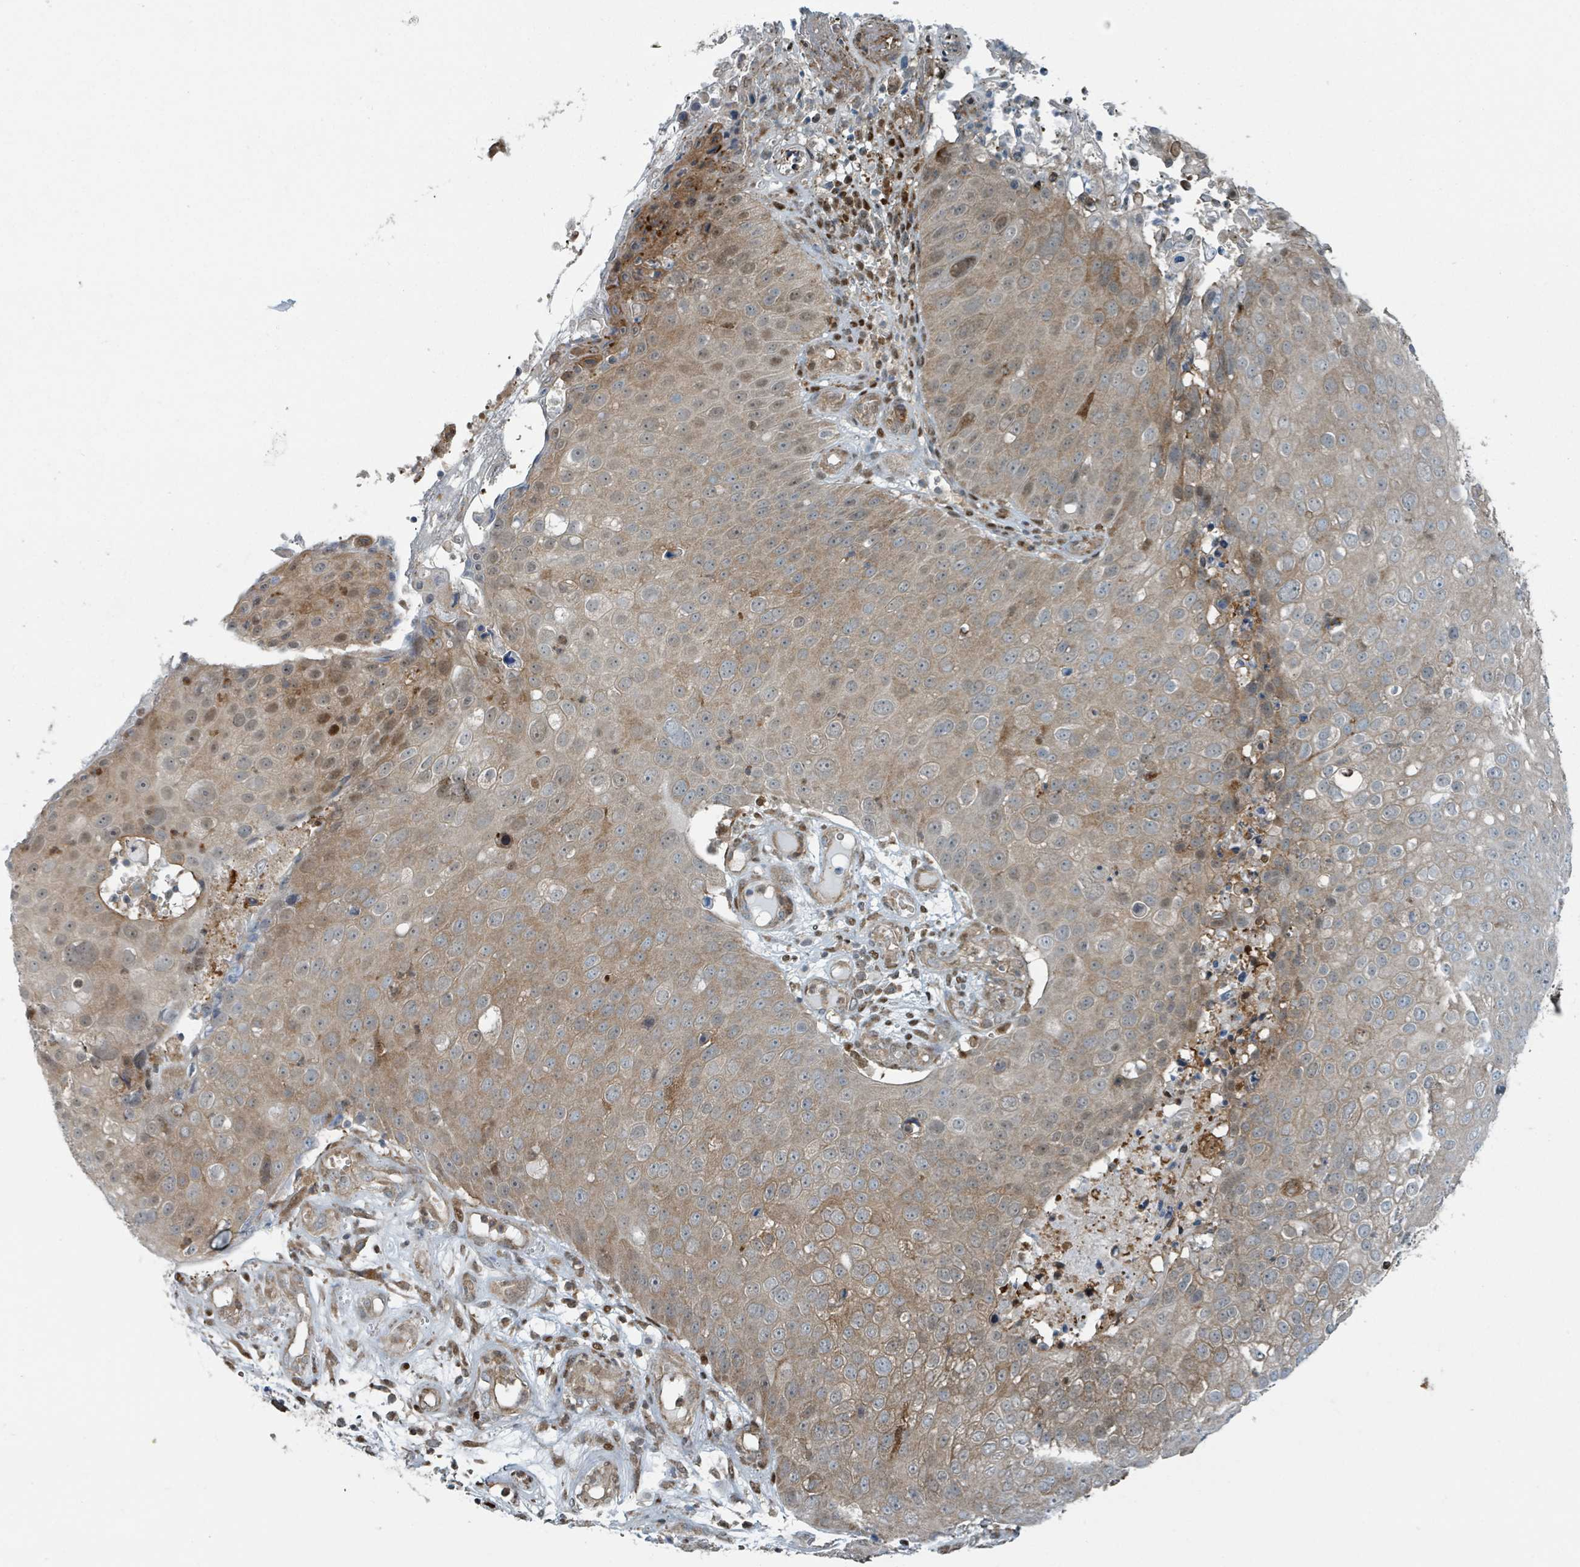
{"staining": {"intensity": "moderate", "quantity": ">75%", "location": "cytoplasmic/membranous,nuclear"}, "tissue": "skin cancer", "cell_type": "Tumor cells", "image_type": "cancer", "snomed": [{"axis": "morphology", "description": "Squamous cell carcinoma, NOS"}, {"axis": "topography", "description": "Skin"}], "caption": "IHC (DAB (3,3'-diaminobenzidine)) staining of skin squamous cell carcinoma shows moderate cytoplasmic/membranous and nuclear protein expression in about >75% of tumor cells.", "gene": "RHPN2", "patient": {"sex": "male", "age": 71}}